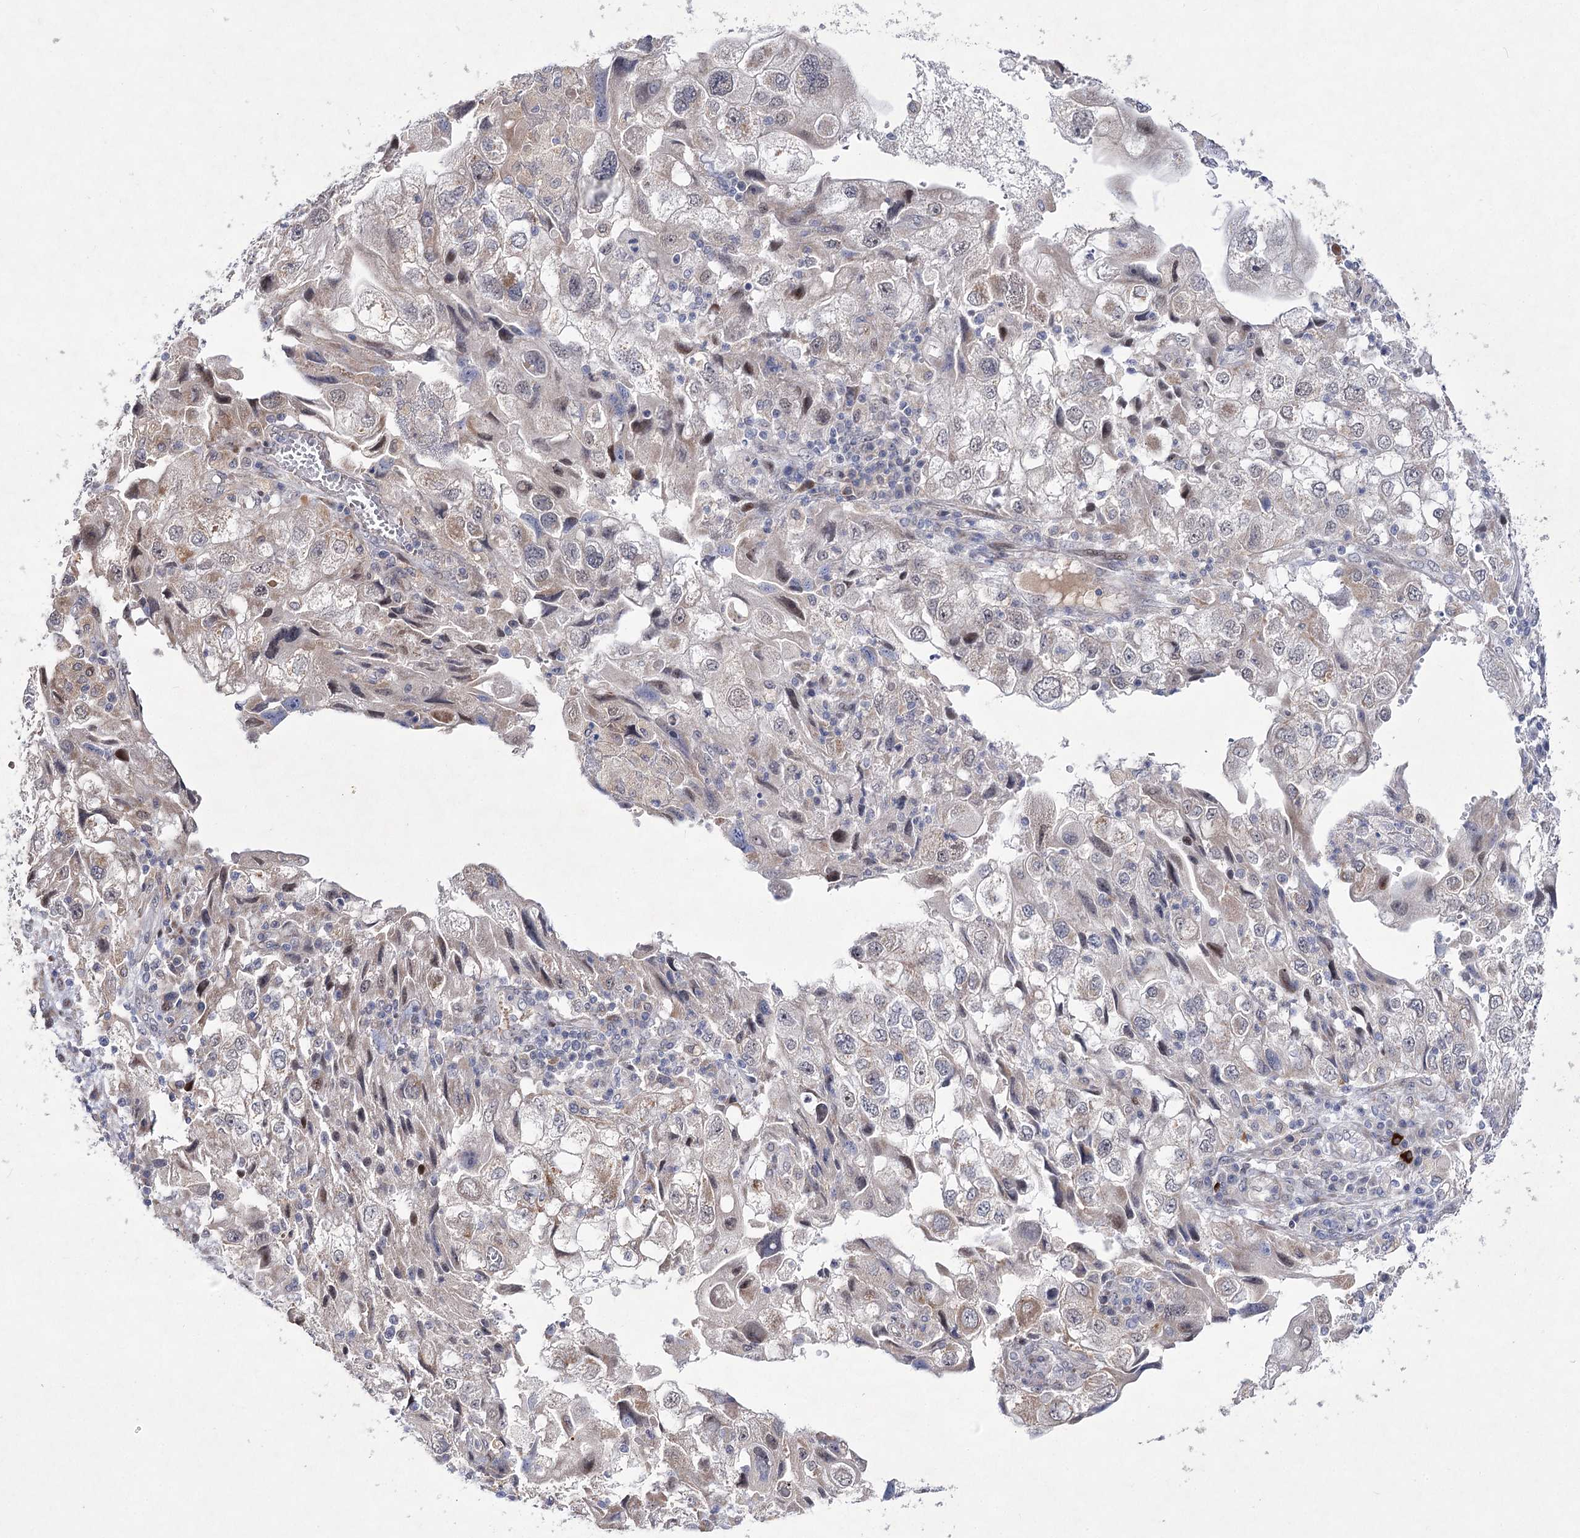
{"staining": {"intensity": "negative", "quantity": "none", "location": "none"}, "tissue": "endometrial cancer", "cell_type": "Tumor cells", "image_type": "cancer", "snomed": [{"axis": "morphology", "description": "Adenocarcinoma, NOS"}, {"axis": "topography", "description": "Endometrium"}], "caption": "DAB immunohistochemical staining of human endometrial cancer (adenocarcinoma) demonstrates no significant expression in tumor cells.", "gene": "ARHGAP32", "patient": {"sex": "female", "age": 49}}